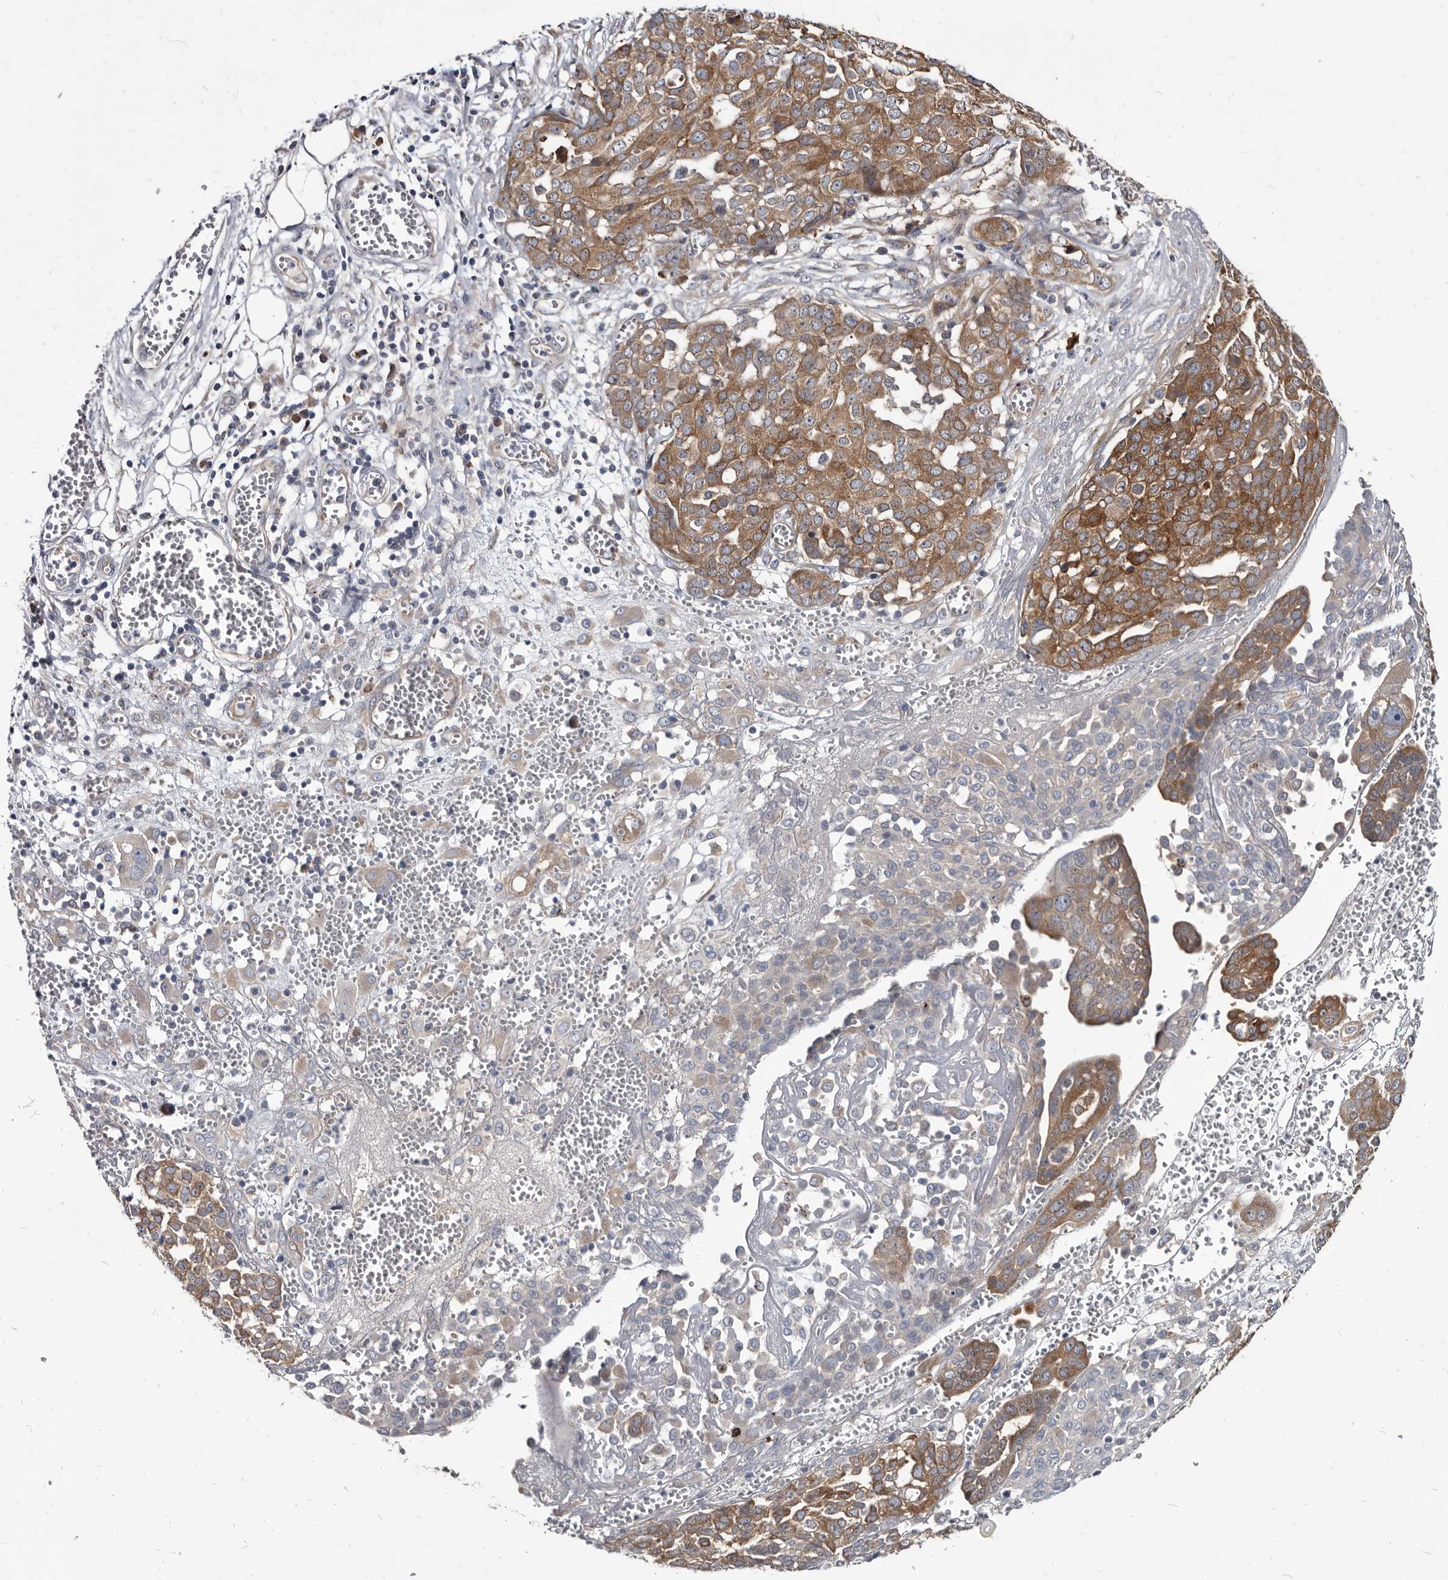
{"staining": {"intensity": "moderate", "quantity": ">75%", "location": "cytoplasmic/membranous"}, "tissue": "ovarian cancer", "cell_type": "Tumor cells", "image_type": "cancer", "snomed": [{"axis": "morphology", "description": "Cystadenocarcinoma, serous, NOS"}, {"axis": "topography", "description": "Soft tissue"}, {"axis": "topography", "description": "Ovary"}], "caption": "Moderate cytoplasmic/membranous protein positivity is seen in about >75% of tumor cells in serous cystadenocarcinoma (ovarian).", "gene": "ABCF2", "patient": {"sex": "female", "age": 57}}